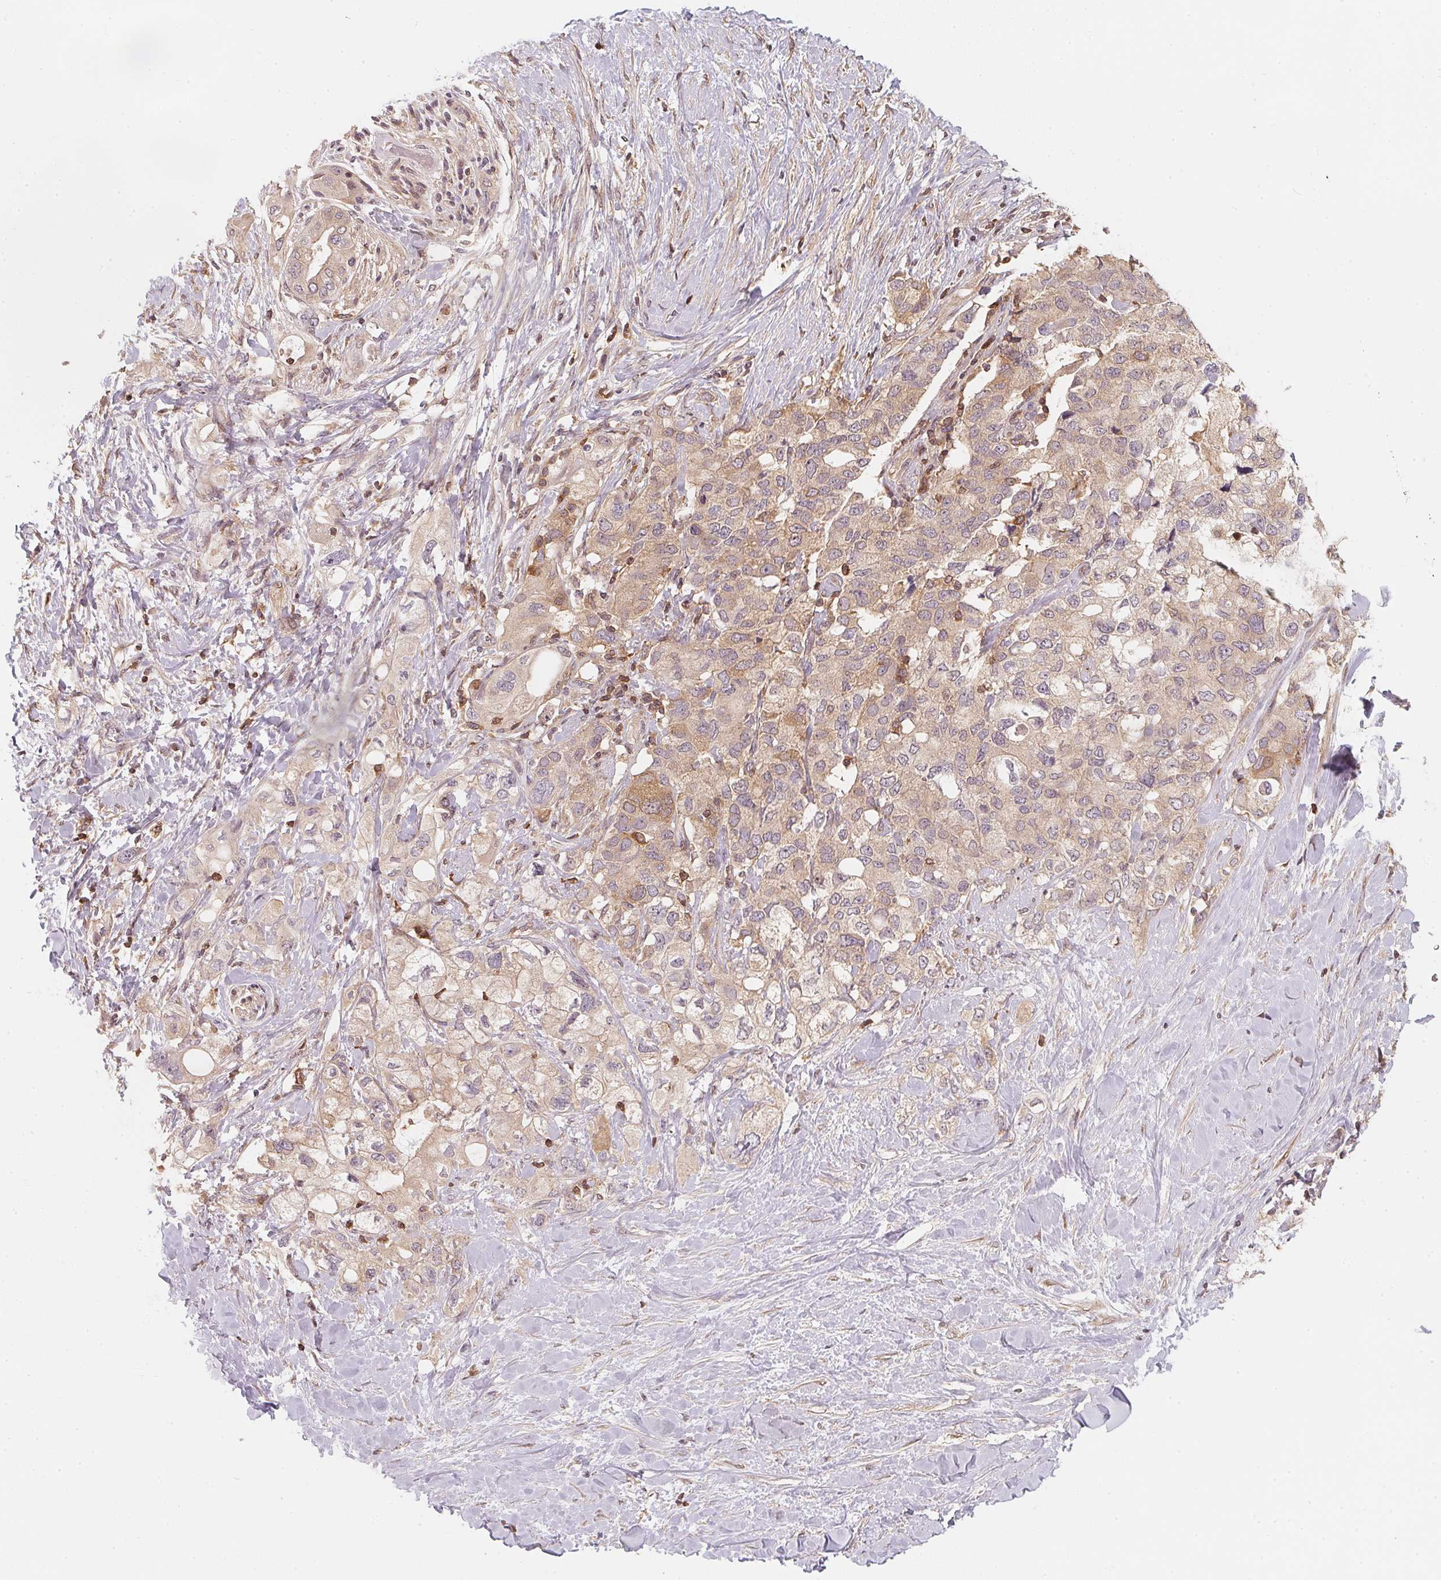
{"staining": {"intensity": "weak", "quantity": "<25%", "location": "cytoplasmic/membranous"}, "tissue": "pancreatic cancer", "cell_type": "Tumor cells", "image_type": "cancer", "snomed": [{"axis": "morphology", "description": "Adenocarcinoma, NOS"}, {"axis": "topography", "description": "Pancreas"}], "caption": "Tumor cells show no significant staining in adenocarcinoma (pancreatic).", "gene": "ANKRD13A", "patient": {"sex": "female", "age": 56}}